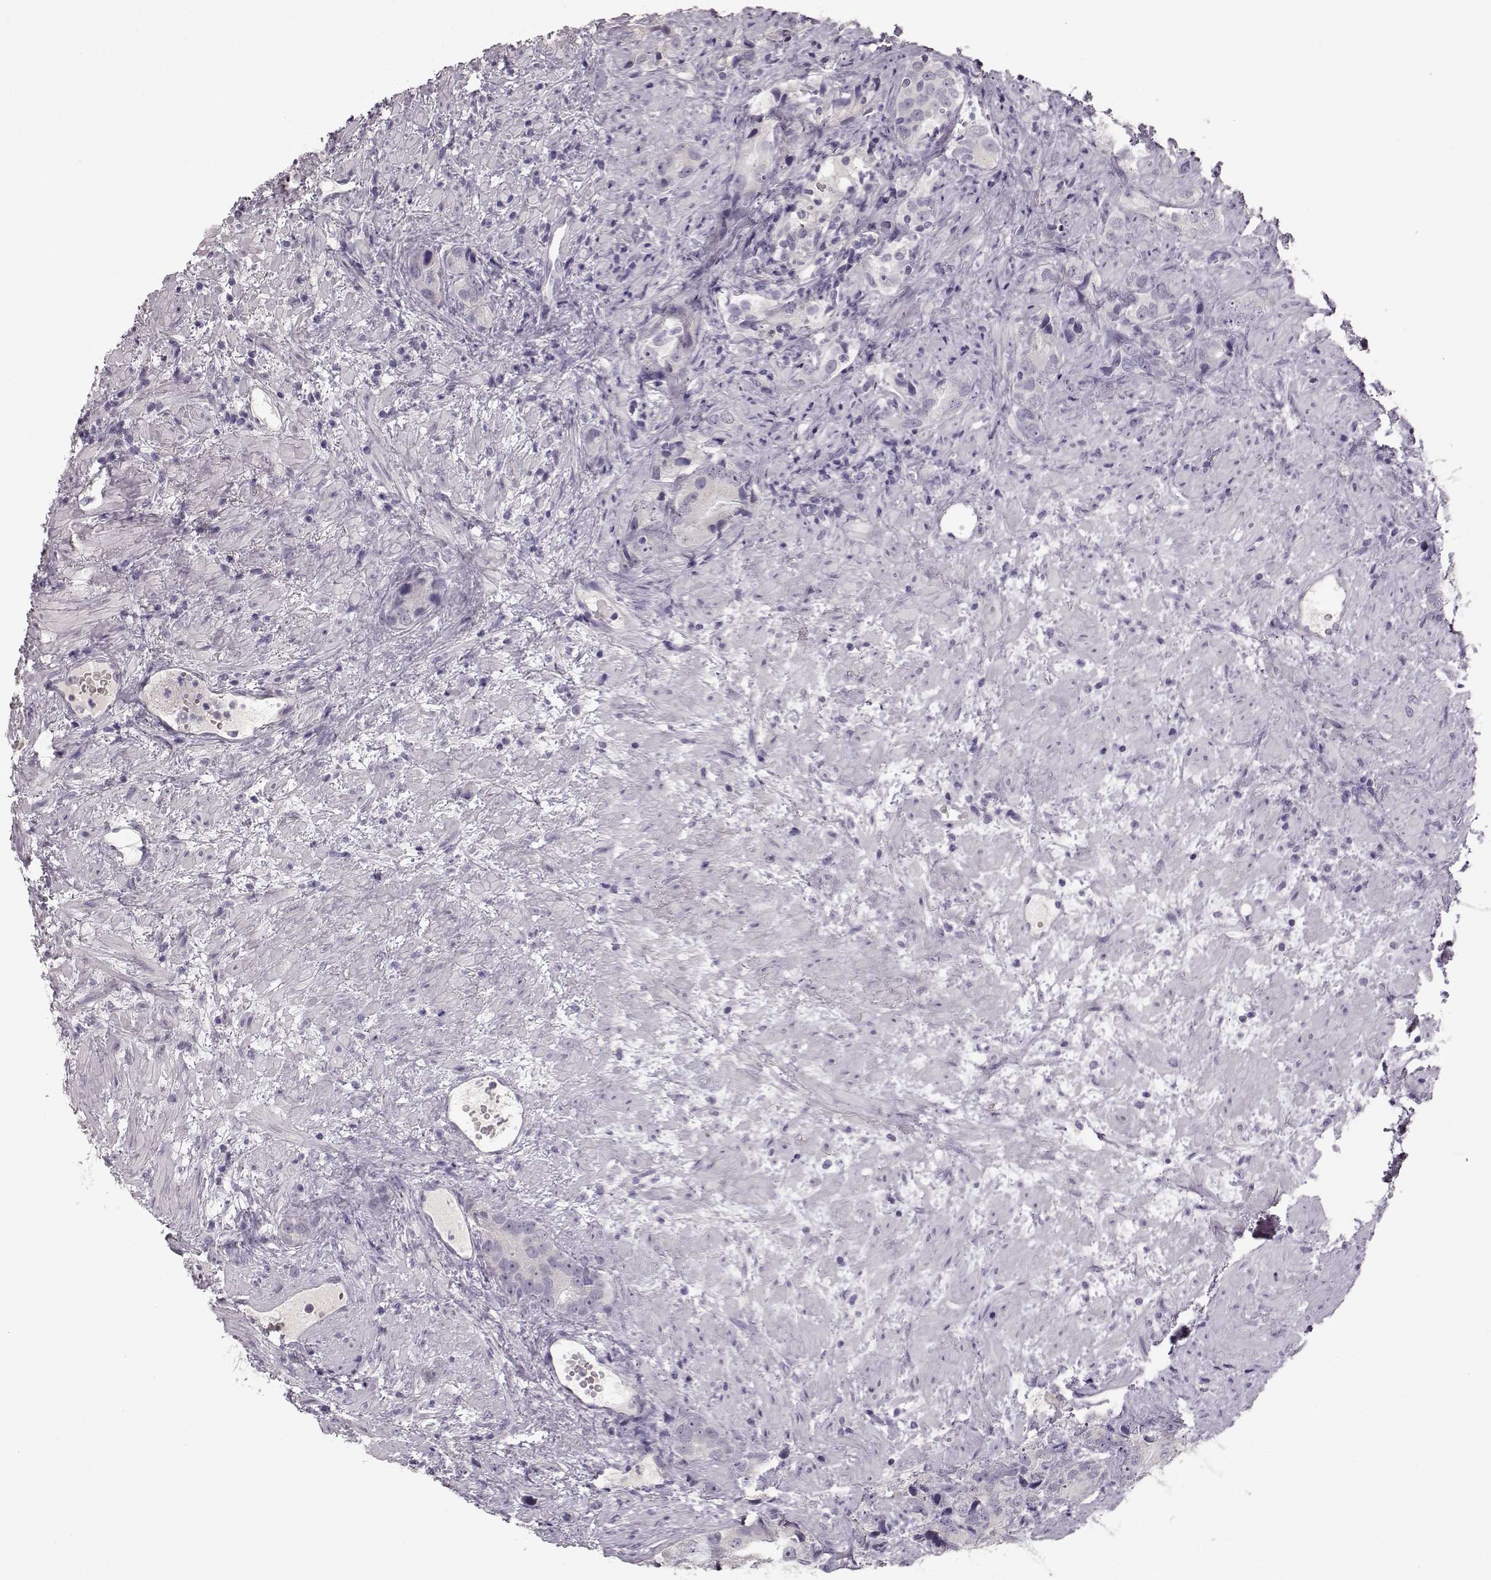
{"staining": {"intensity": "negative", "quantity": "none", "location": "none"}, "tissue": "prostate cancer", "cell_type": "Tumor cells", "image_type": "cancer", "snomed": [{"axis": "morphology", "description": "Adenocarcinoma, High grade"}, {"axis": "topography", "description": "Prostate"}], "caption": "Prostate adenocarcinoma (high-grade) was stained to show a protein in brown. There is no significant staining in tumor cells. (Brightfield microscopy of DAB immunohistochemistry at high magnification).", "gene": "BFSP2", "patient": {"sex": "male", "age": 90}}